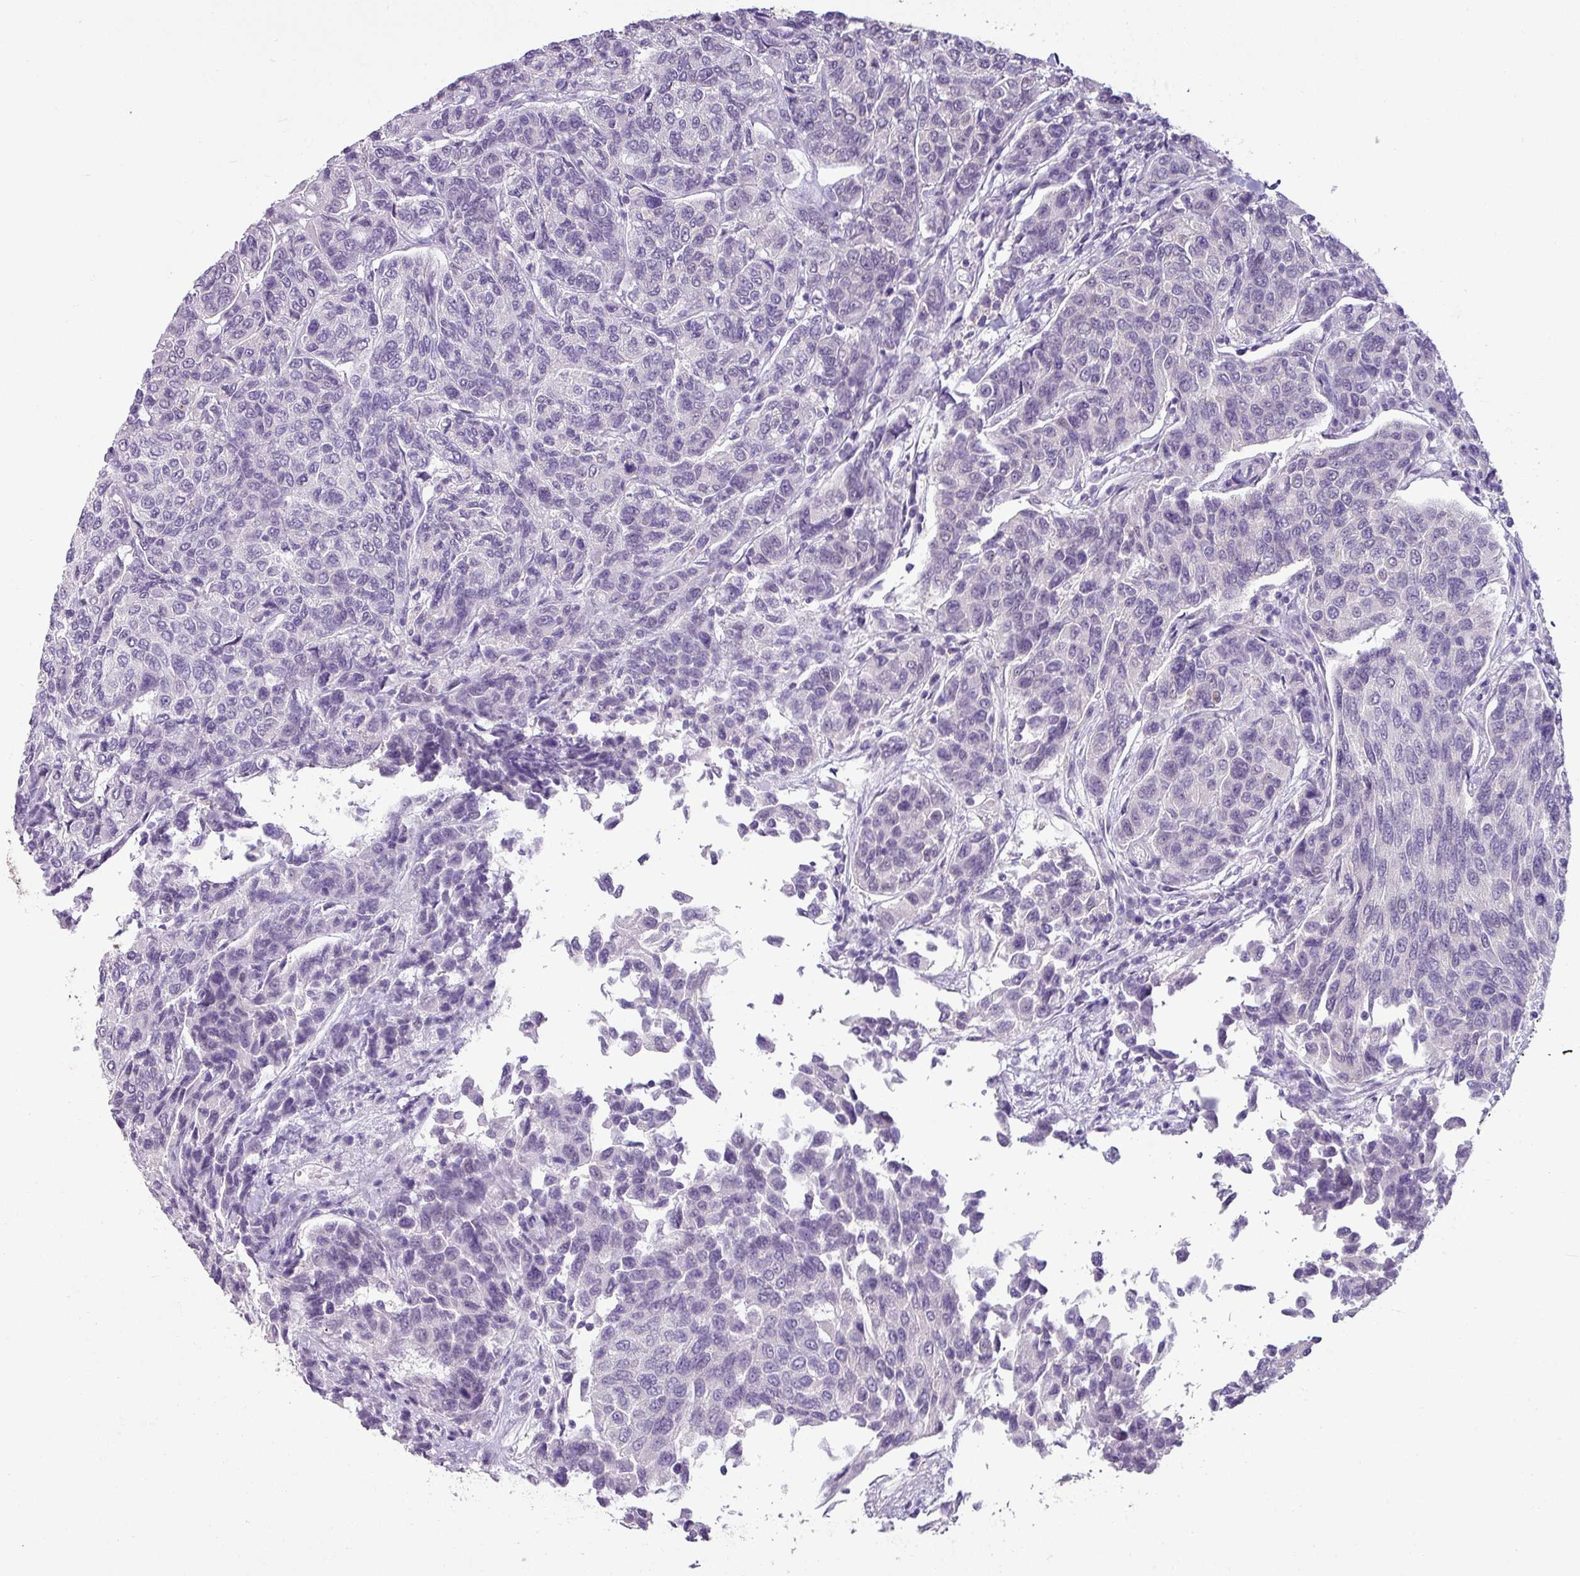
{"staining": {"intensity": "negative", "quantity": "none", "location": "none"}, "tissue": "breast cancer", "cell_type": "Tumor cells", "image_type": "cancer", "snomed": [{"axis": "morphology", "description": "Duct carcinoma"}, {"axis": "topography", "description": "Breast"}], "caption": "Immunohistochemistry histopathology image of neoplastic tissue: intraductal carcinoma (breast) stained with DAB (3,3'-diaminobenzidine) demonstrates no significant protein staining in tumor cells.", "gene": "TTLL12", "patient": {"sex": "female", "age": 55}}